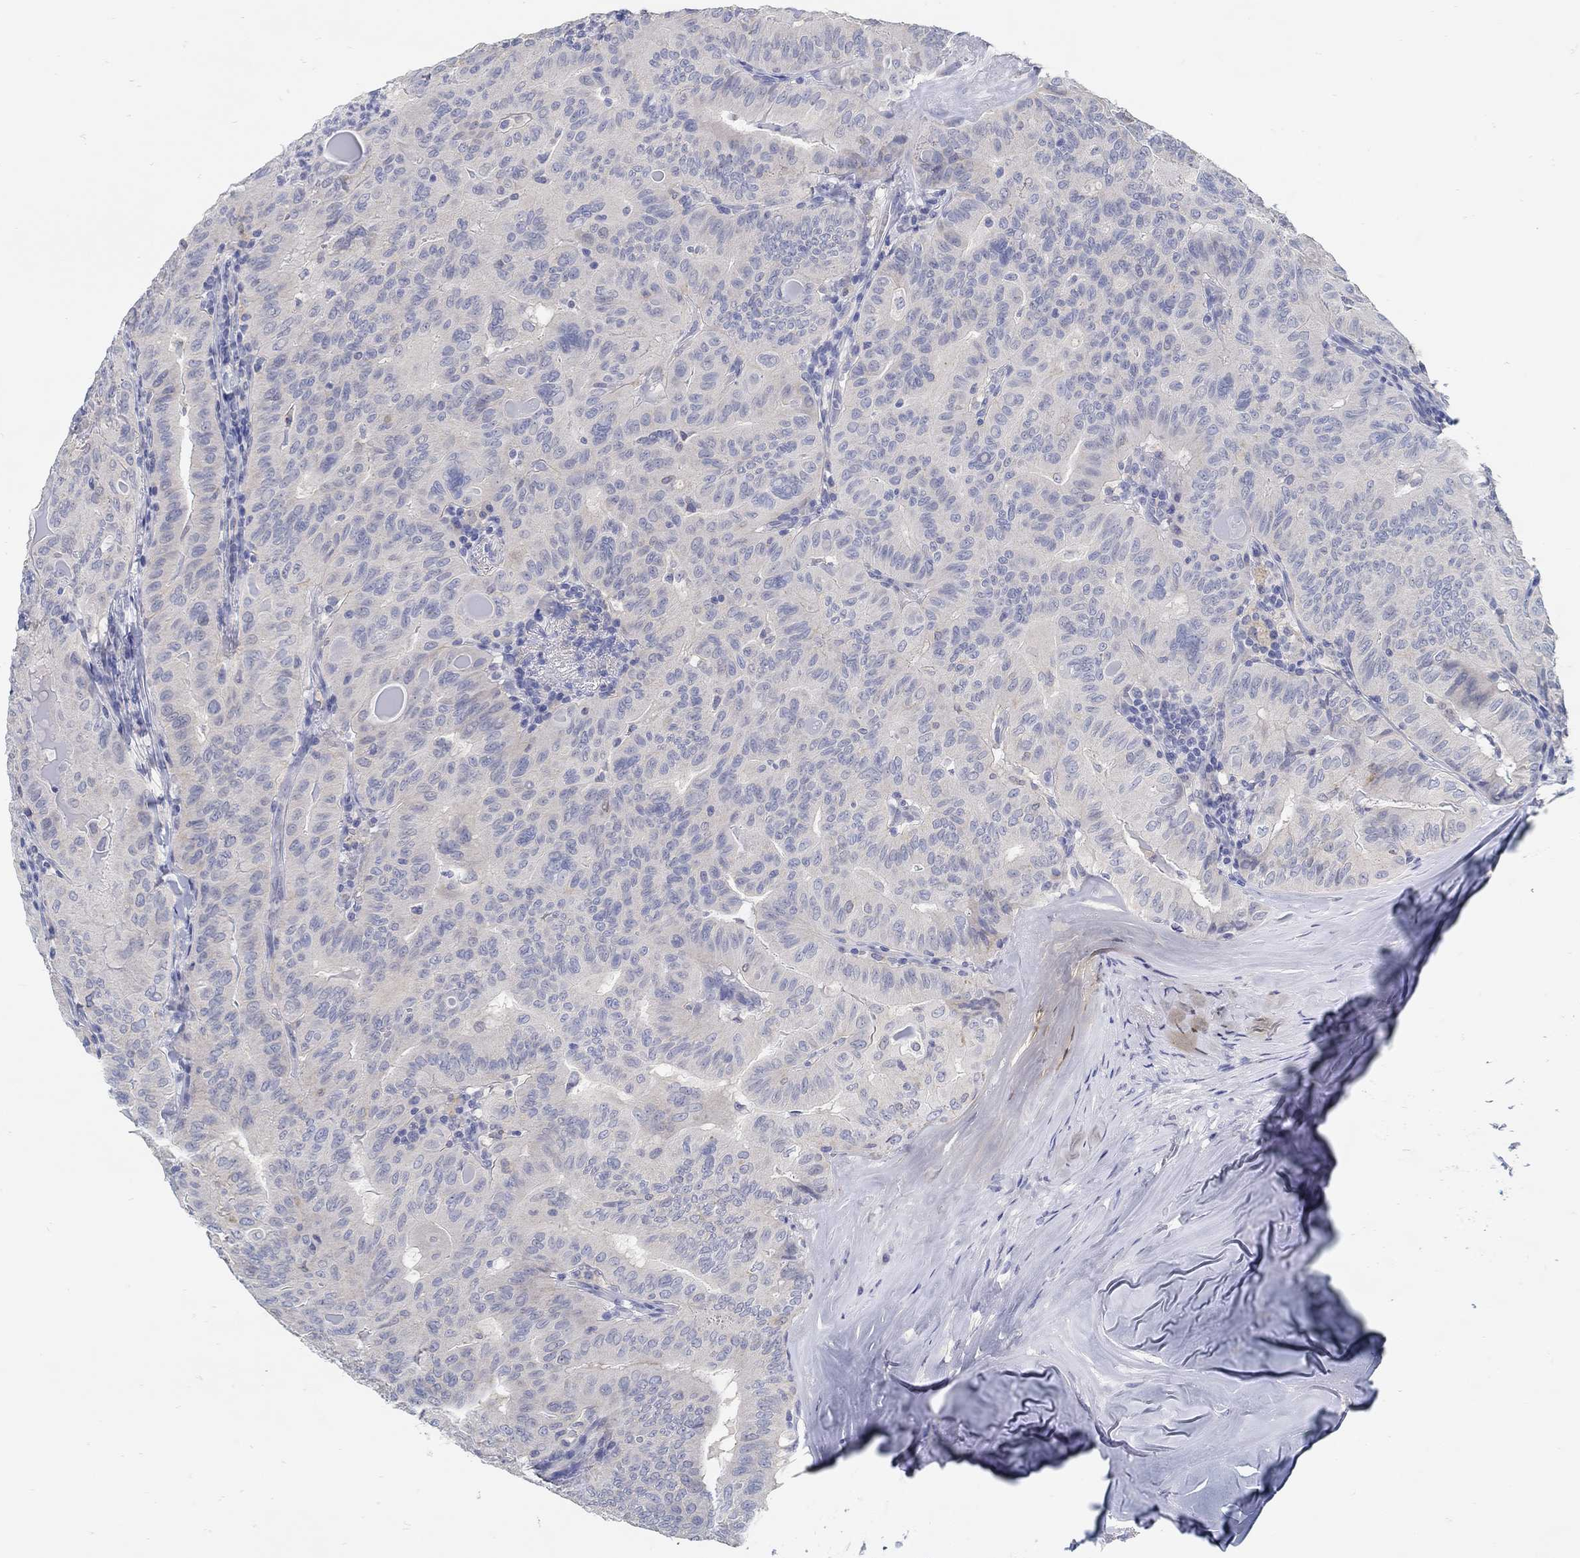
{"staining": {"intensity": "negative", "quantity": "none", "location": "none"}, "tissue": "thyroid cancer", "cell_type": "Tumor cells", "image_type": "cancer", "snomed": [{"axis": "morphology", "description": "Papillary adenocarcinoma, NOS"}, {"axis": "topography", "description": "Thyroid gland"}], "caption": "Thyroid cancer was stained to show a protein in brown. There is no significant positivity in tumor cells.", "gene": "ZFAND4", "patient": {"sex": "female", "age": 68}}